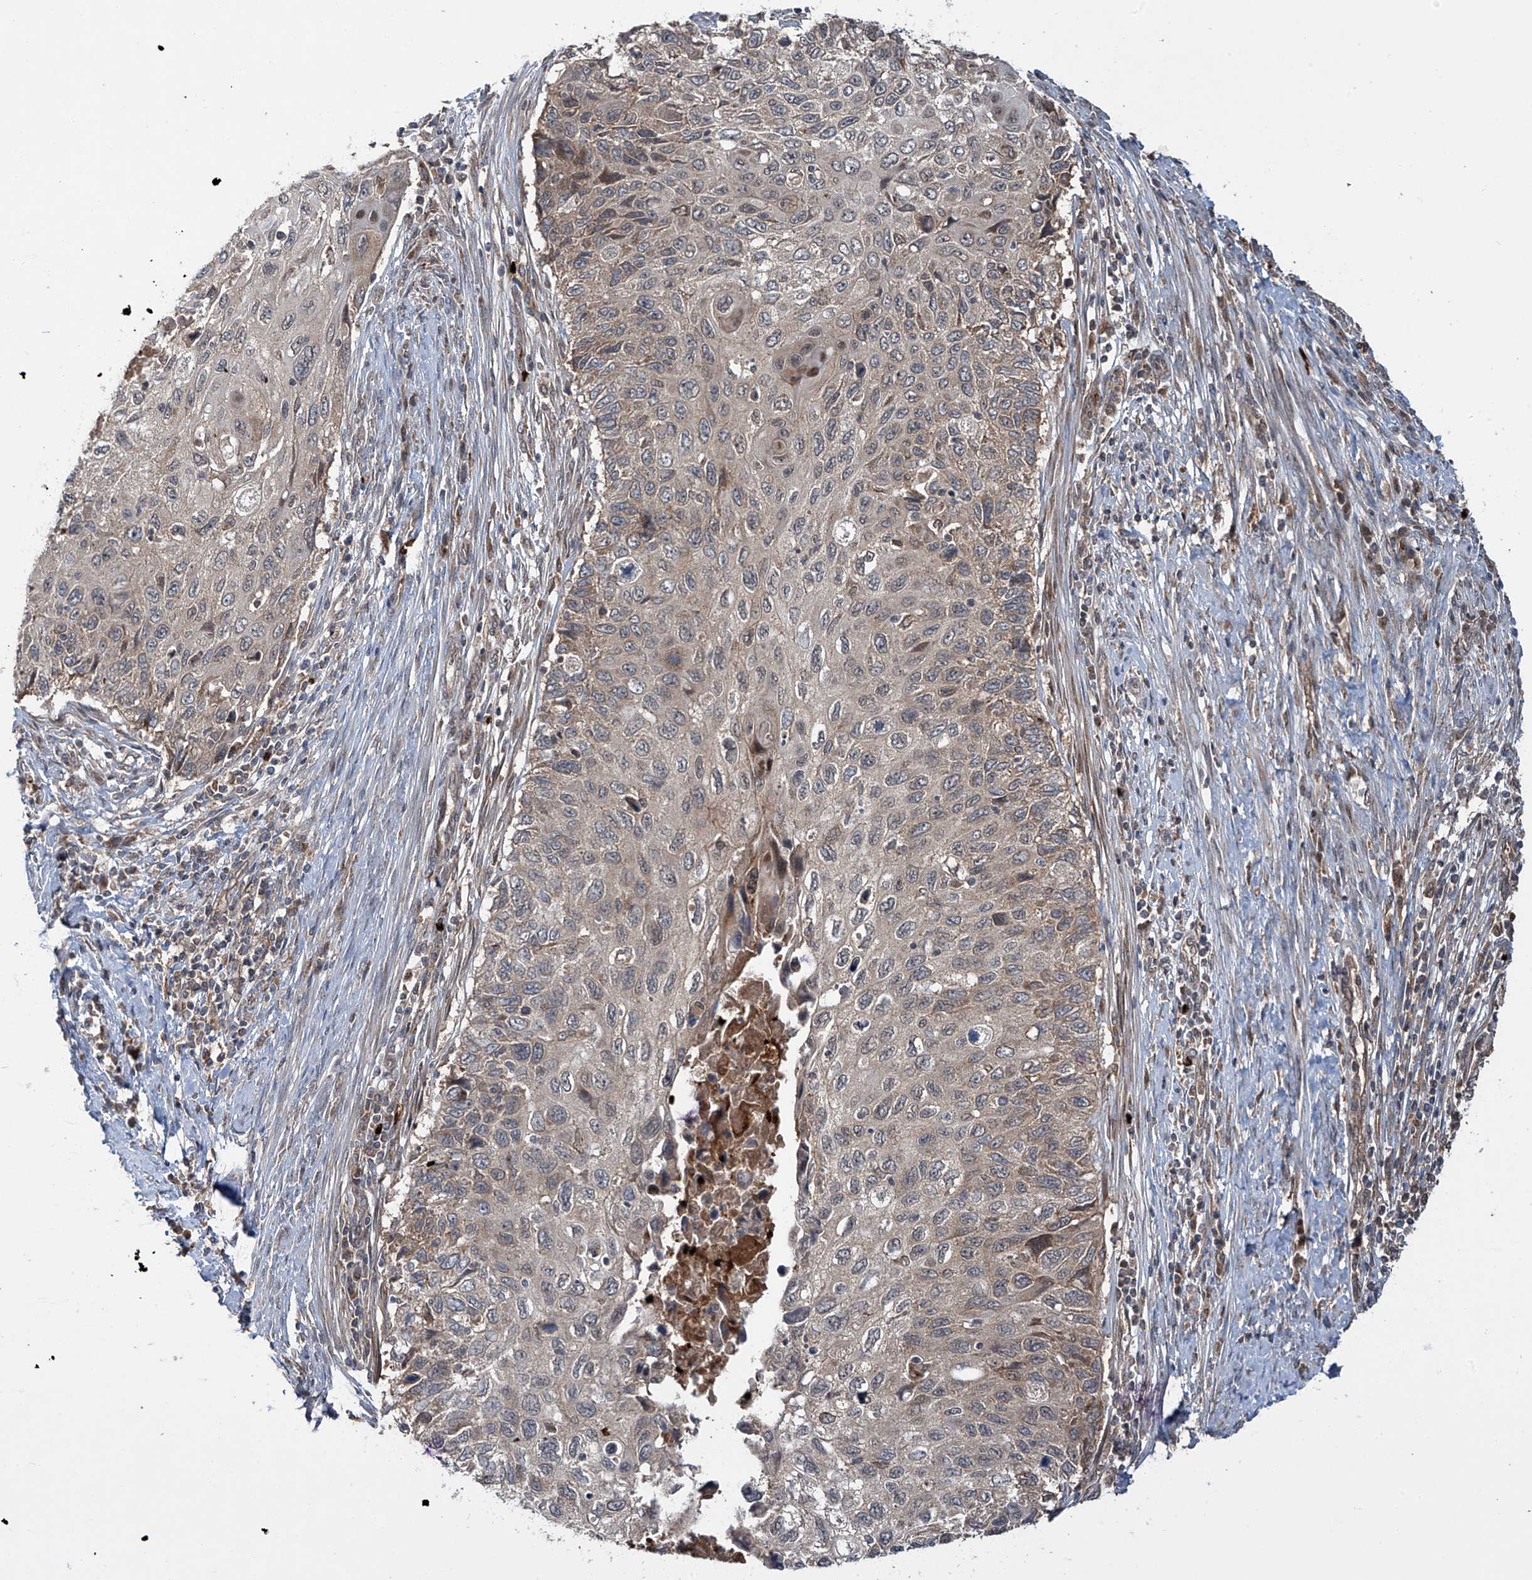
{"staining": {"intensity": "negative", "quantity": "none", "location": "none"}, "tissue": "cervical cancer", "cell_type": "Tumor cells", "image_type": "cancer", "snomed": [{"axis": "morphology", "description": "Squamous cell carcinoma, NOS"}, {"axis": "topography", "description": "Cervix"}], "caption": "This histopathology image is of cervical cancer (squamous cell carcinoma) stained with immunohistochemistry (IHC) to label a protein in brown with the nuclei are counter-stained blue. There is no staining in tumor cells.", "gene": "ZDHHC9", "patient": {"sex": "female", "age": 70}}